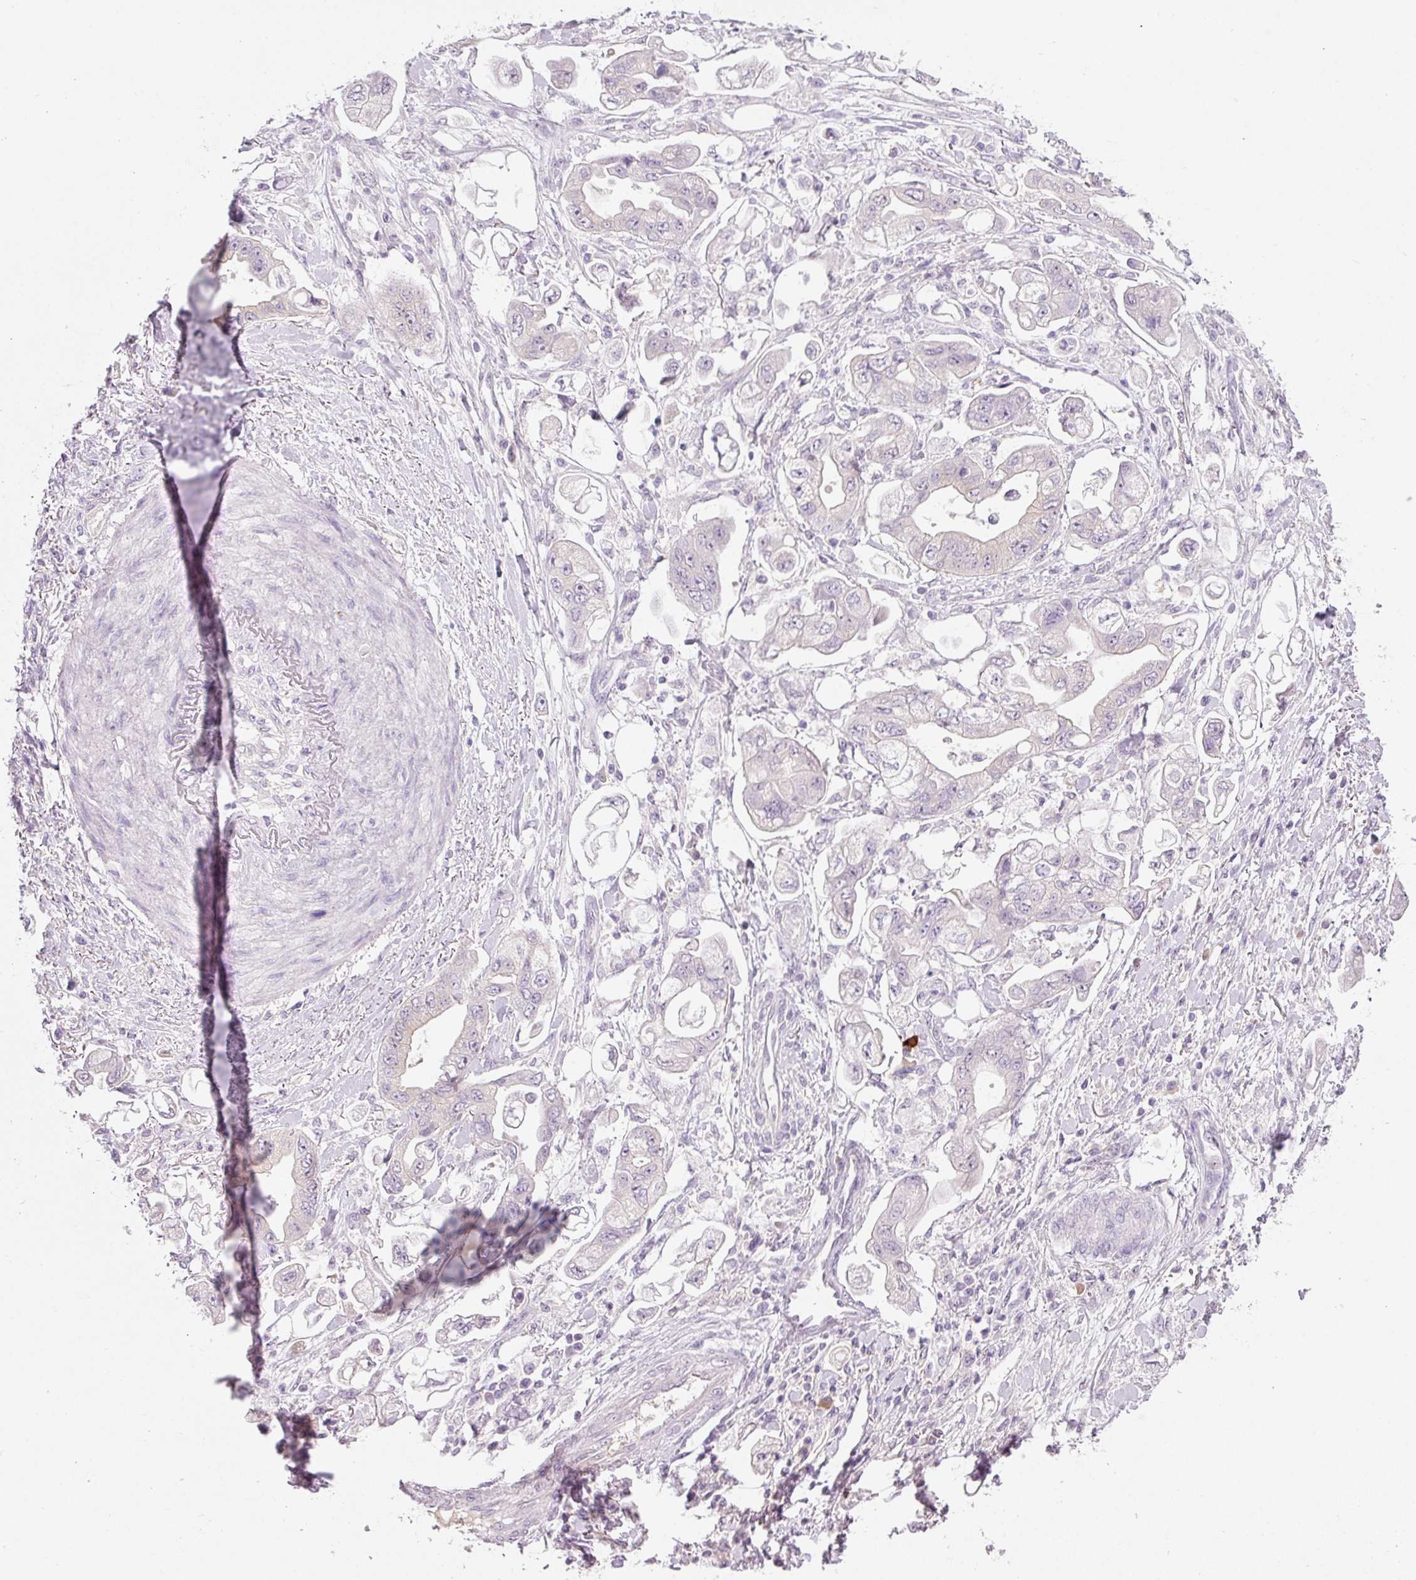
{"staining": {"intensity": "negative", "quantity": "none", "location": "none"}, "tissue": "stomach cancer", "cell_type": "Tumor cells", "image_type": "cancer", "snomed": [{"axis": "morphology", "description": "Adenocarcinoma, NOS"}, {"axis": "topography", "description": "Stomach"}], "caption": "Adenocarcinoma (stomach) stained for a protein using immunohistochemistry exhibits no staining tumor cells.", "gene": "TMEM37", "patient": {"sex": "male", "age": 62}}